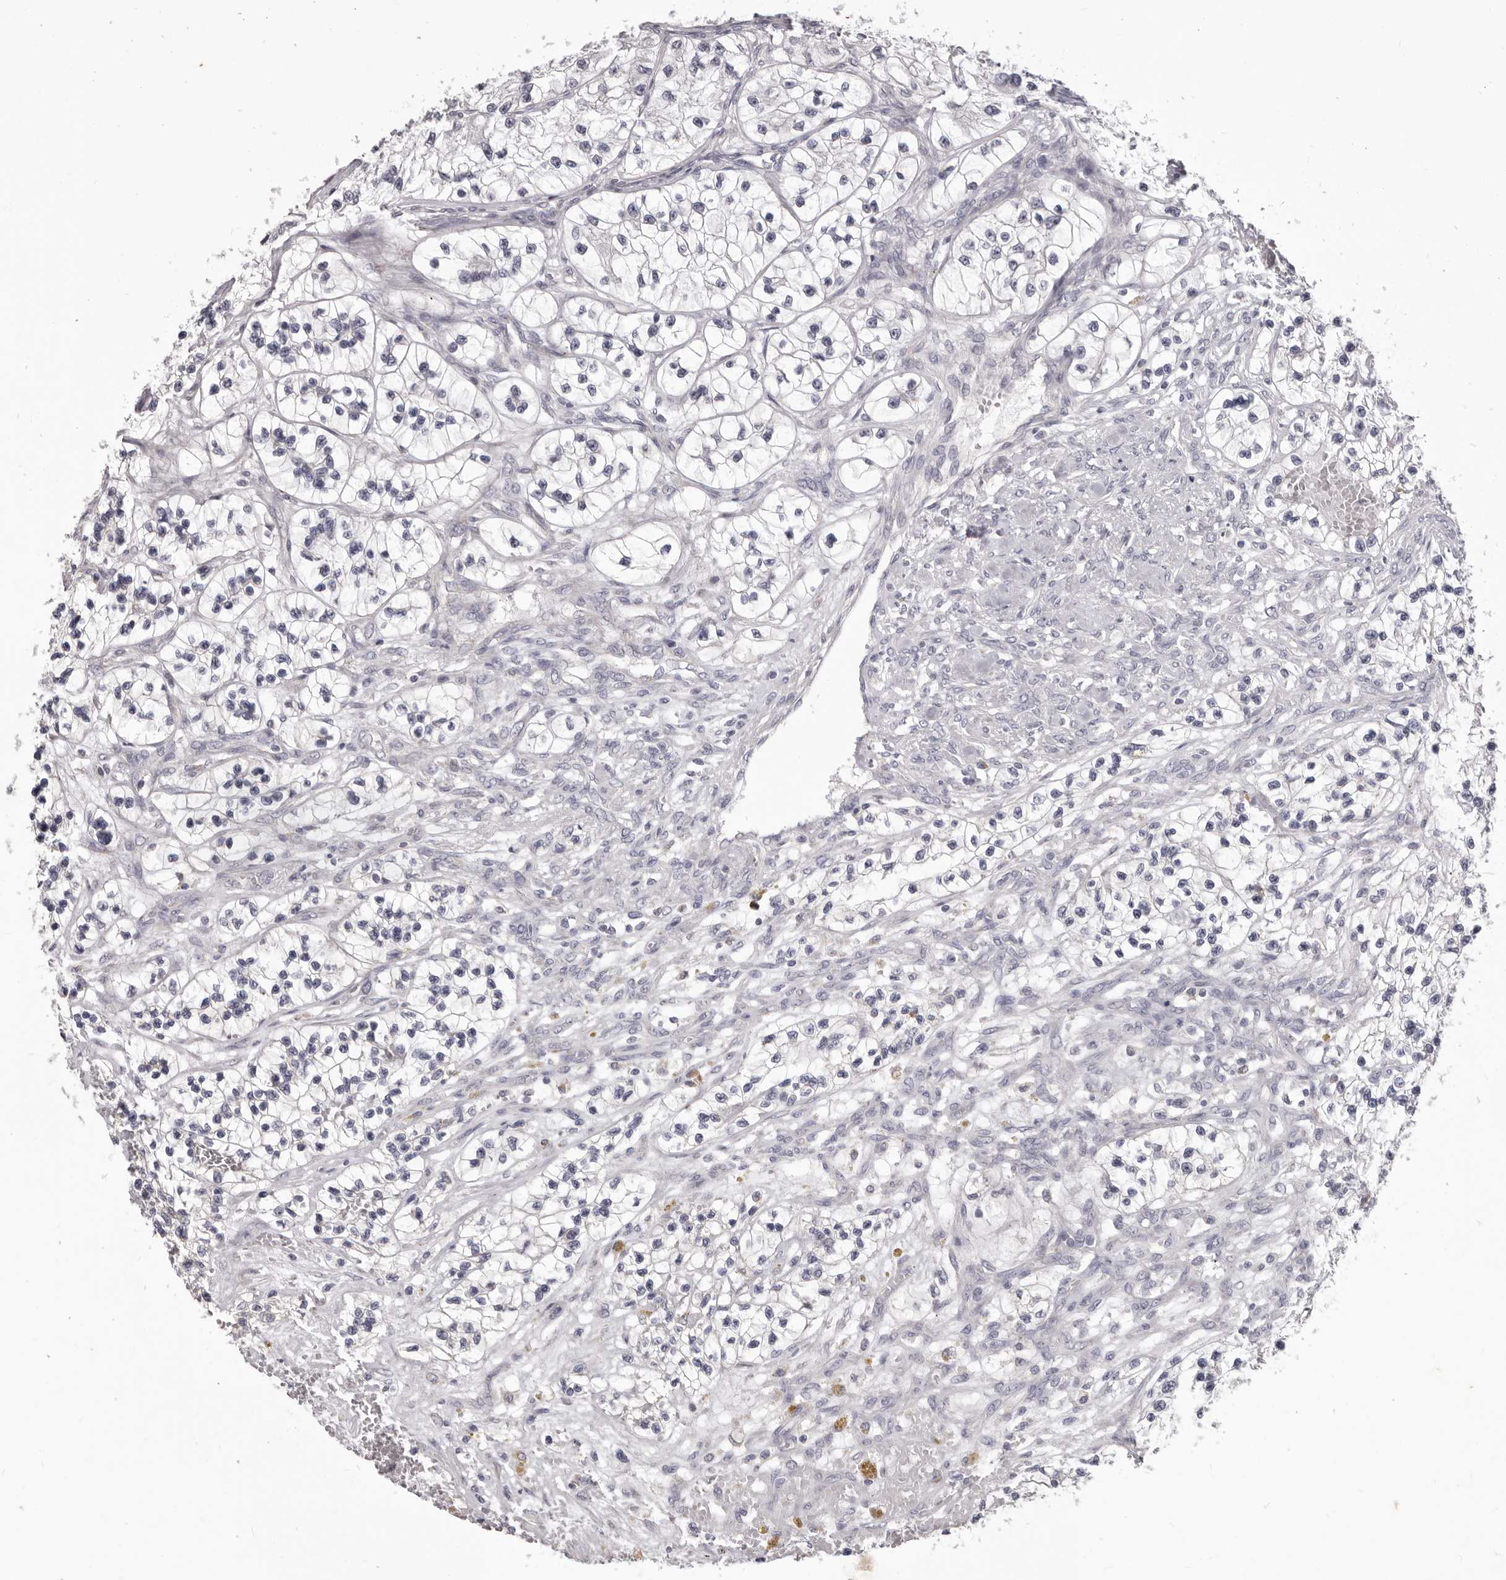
{"staining": {"intensity": "negative", "quantity": "none", "location": "none"}, "tissue": "renal cancer", "cell_type": "Tumor cells", "image_type": "cancer", "snomed": [{"axis": "morphology", "description": "Adenocarcinoma, NOS"}, {"axis": "topography", "description": "Kidney"}], "caption": "Immunohistochemistry photomicrograph of renal adenocarcinoma stained for a protein (brown), which demonstrates no positivity in tumor cells. (Stains: DAB IHC with hematoxylin counter stain, Microscopy: brightfield microscopy at high magnification).", "gene": "PRMT2", "patient": {"sex": "female", "age": 57}}